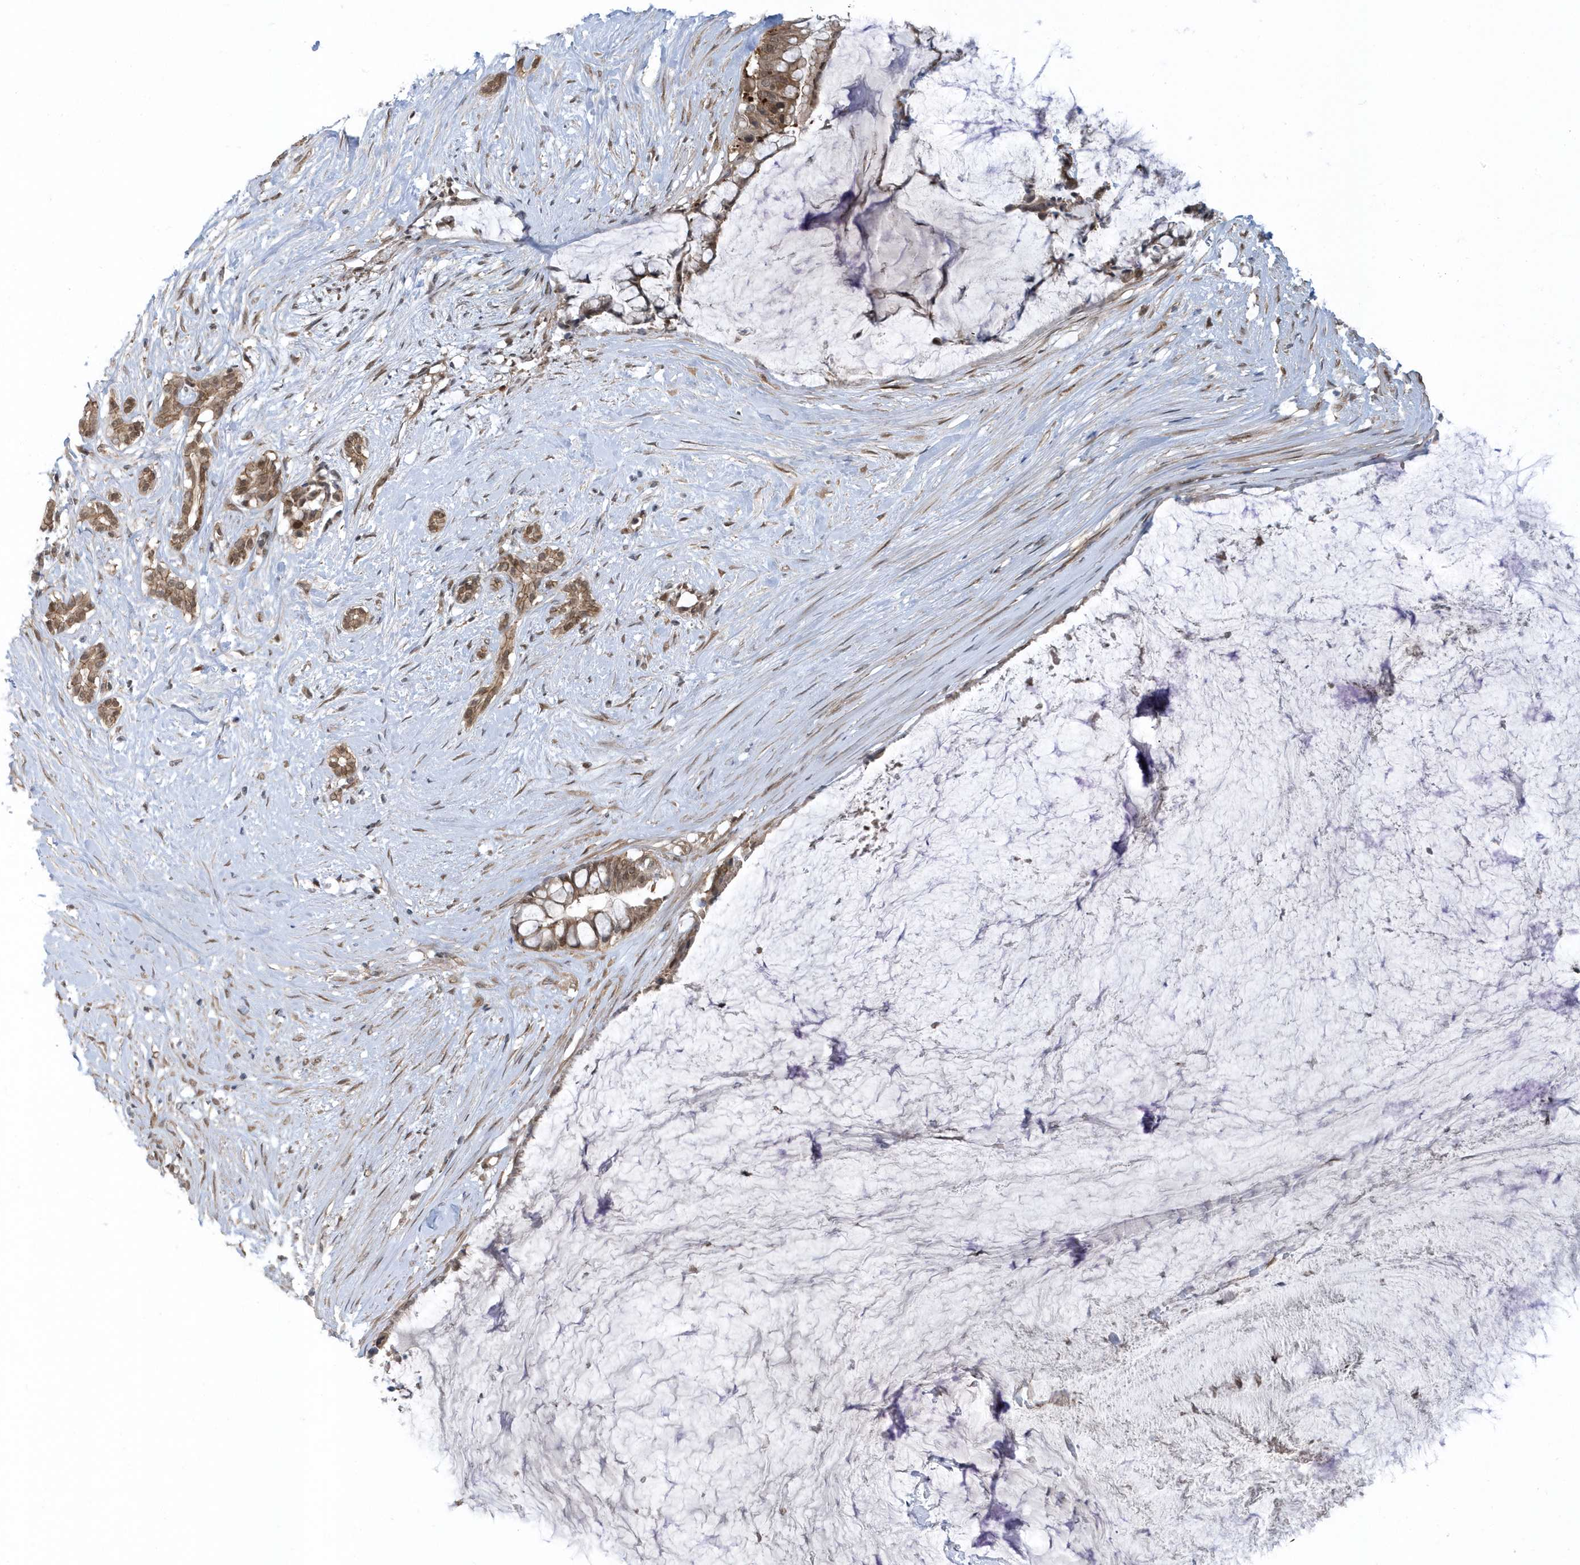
{"staining": {"intensity": "moderate", "quantity": ">75%", "location": "cytoplasmic/membranous,nuclear"}, "tissue": "pancreatic cancer", "cell_type": "Tumor cells", "image_type": "cancer", "snomed": [{"axis": "morphology", "description": "Adenocarcinoma, NOS"}, {"axis": "topography", "description": "Pancreas"}], "caption": "High-magnification brightfield microscopy of pancreatic adenocarcinoma stained with DAB (3,3'-diaminobenzidine) (brown) and counterstained with hematoxylin (blue). tumor cells exhibit moderate cytoplasmic/membranous and nuclear positivity is identified in about>75% of cells. (Stains: DAB in brown, nuclei in blue, Microscopy: brightfield microscopy at high magnification).", "gene": "USP53", "patient": {"sex": "male", "age": 41}}